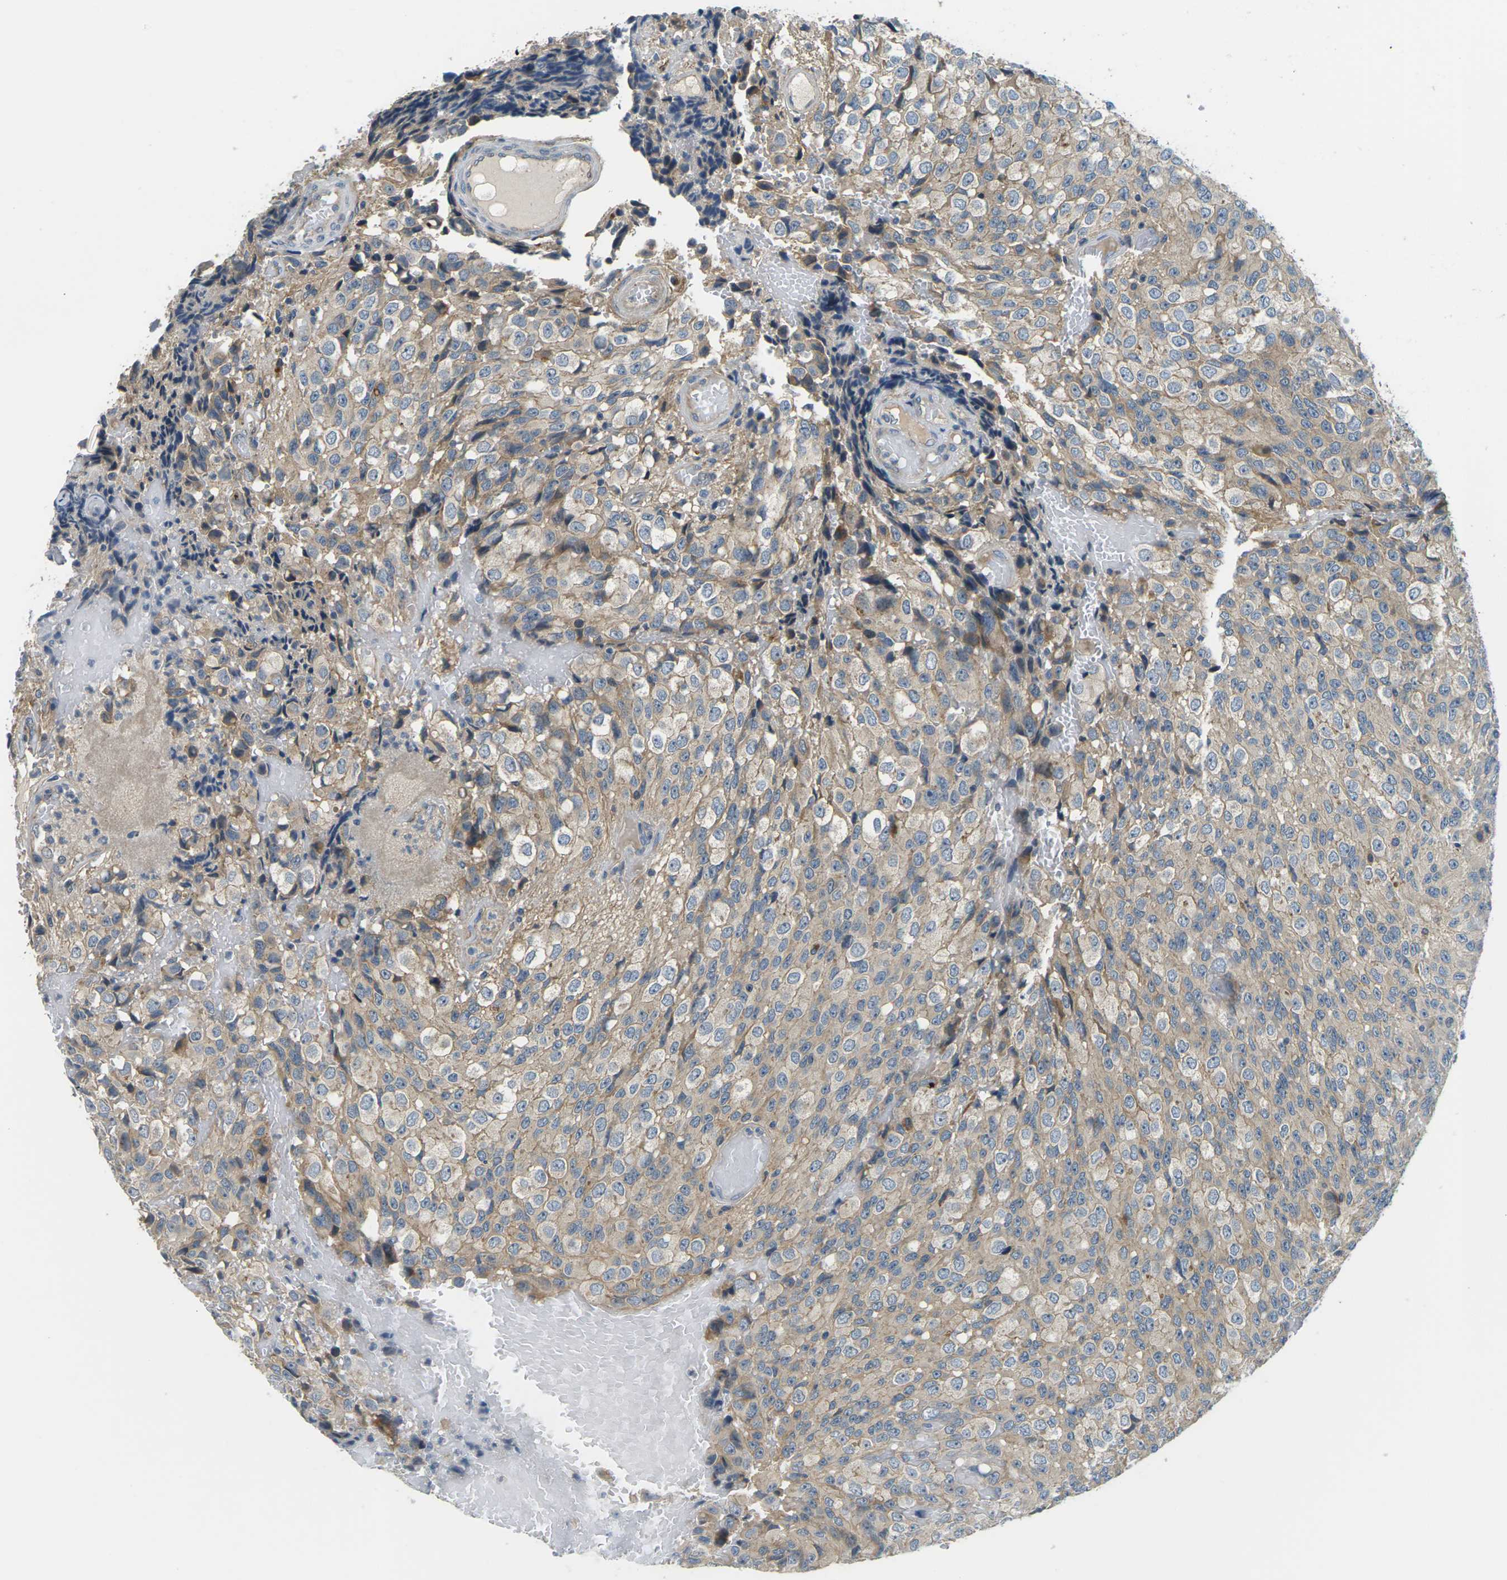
{"staining": {"intensity": "weak", "quantity": "<25%", "location": "cytoplasmic/membranous"}, "tissue": "glioma", "cell_type": "Tumor cells", "image_type": "cancer", "snomed": [{"axis": "morphology", "description": "Glioma, malignant, High grade"}, {"axis": "topography", "description": "Brain"}], "caption": "Tumor cells show no significant protein staining in glioma.", "gene": "SLC13A3", "patient": {"sex": "male", "age": 32}}